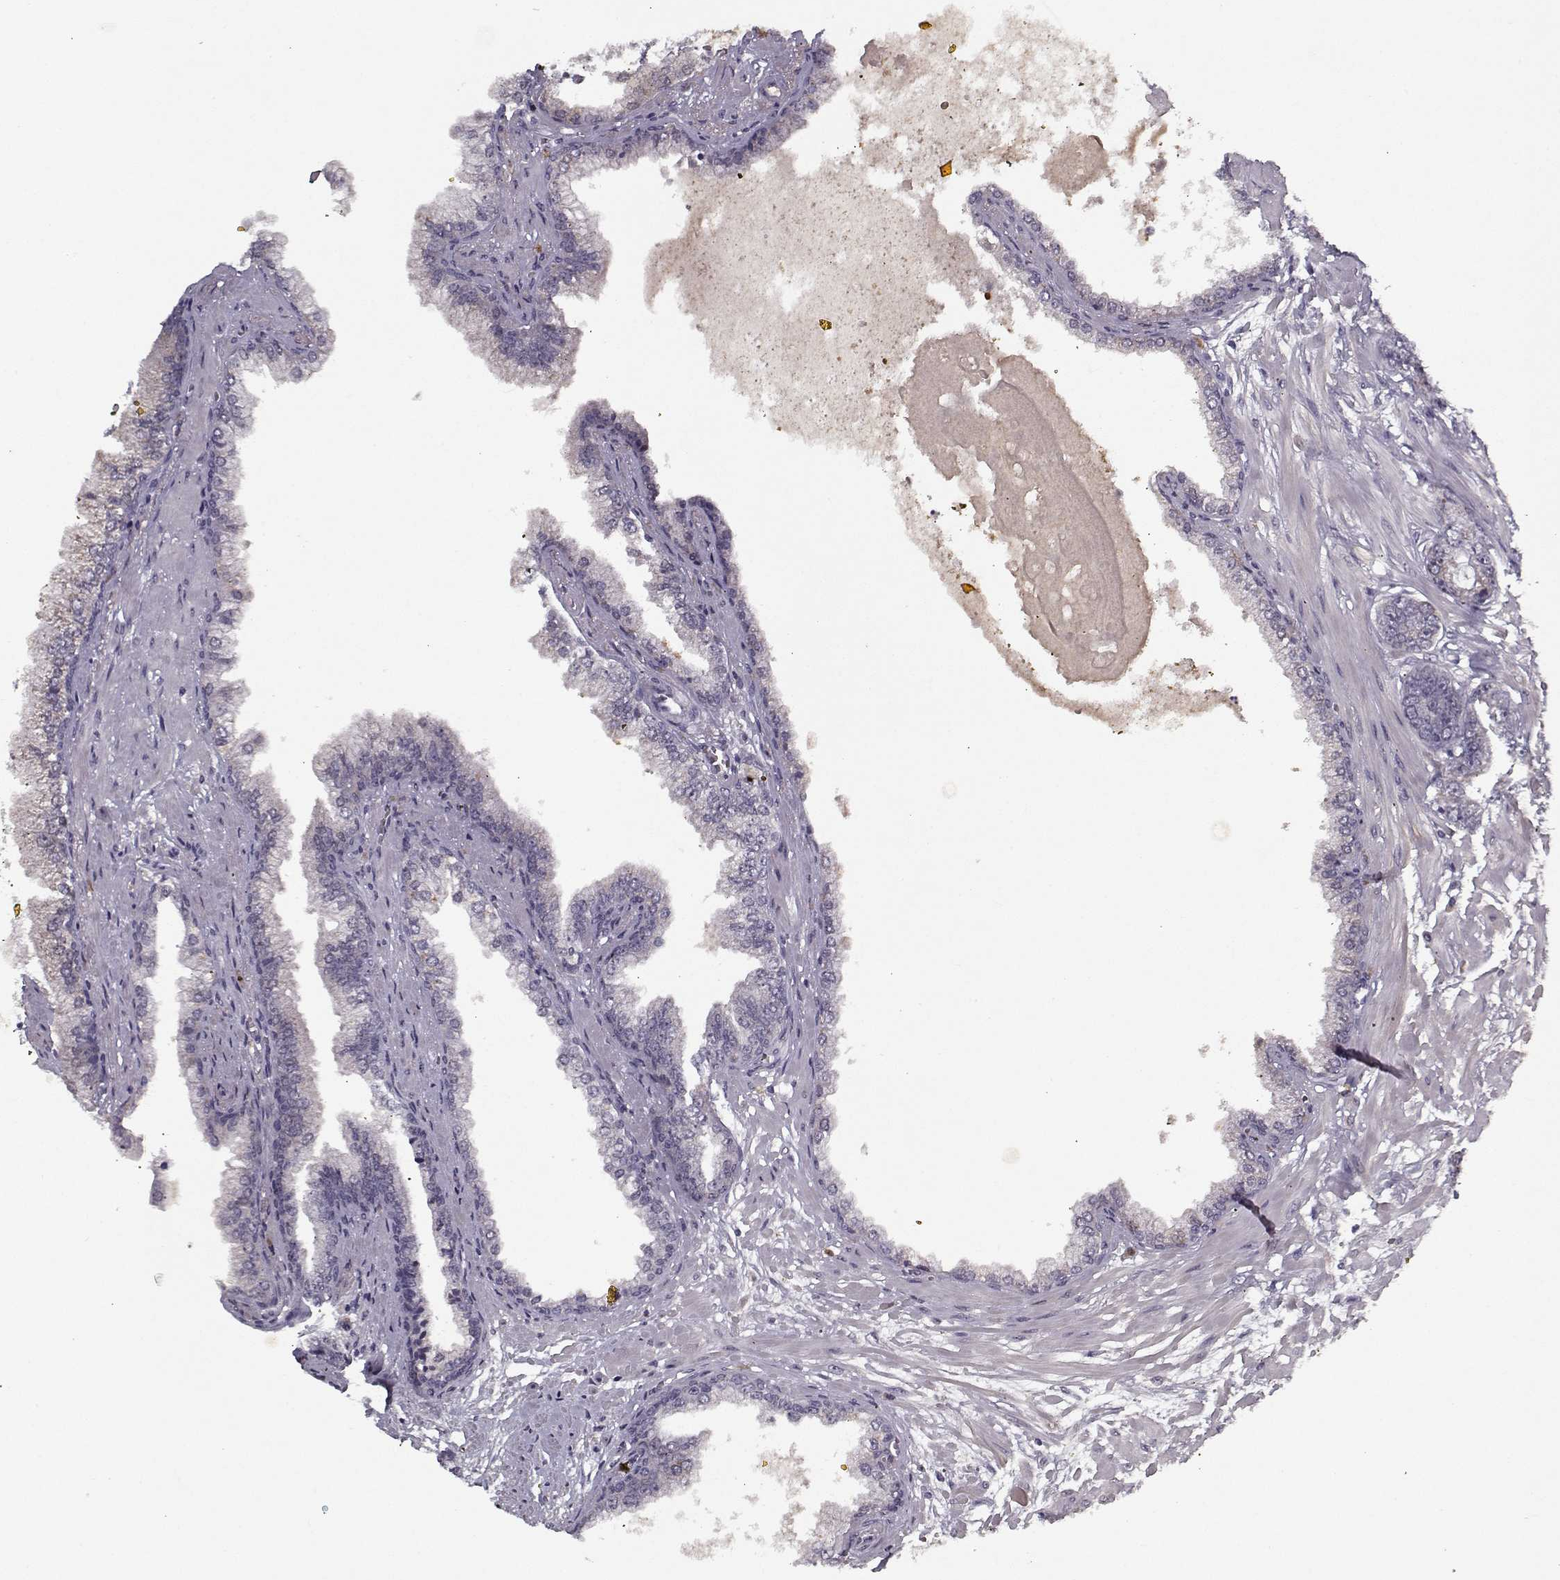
{"staining": {"intensity": "negative", "quantity": "none", "location": "none"}, "tissue": "prostate cancer", "cell_type": "Tumor cells", "image_type": "cancer", "snomed": [{"axis": "morphology", "description": "Adenocarcinoma, Low grade"}, {"axis": "topography", "description": "Prostate"}], "caption": "Immunohistochemistry of human prostate low-grade adenocarcinoma reveals no staining in tumor cells.", "gene": "AFM", "patient": {"sex": "male", "age": 64}}